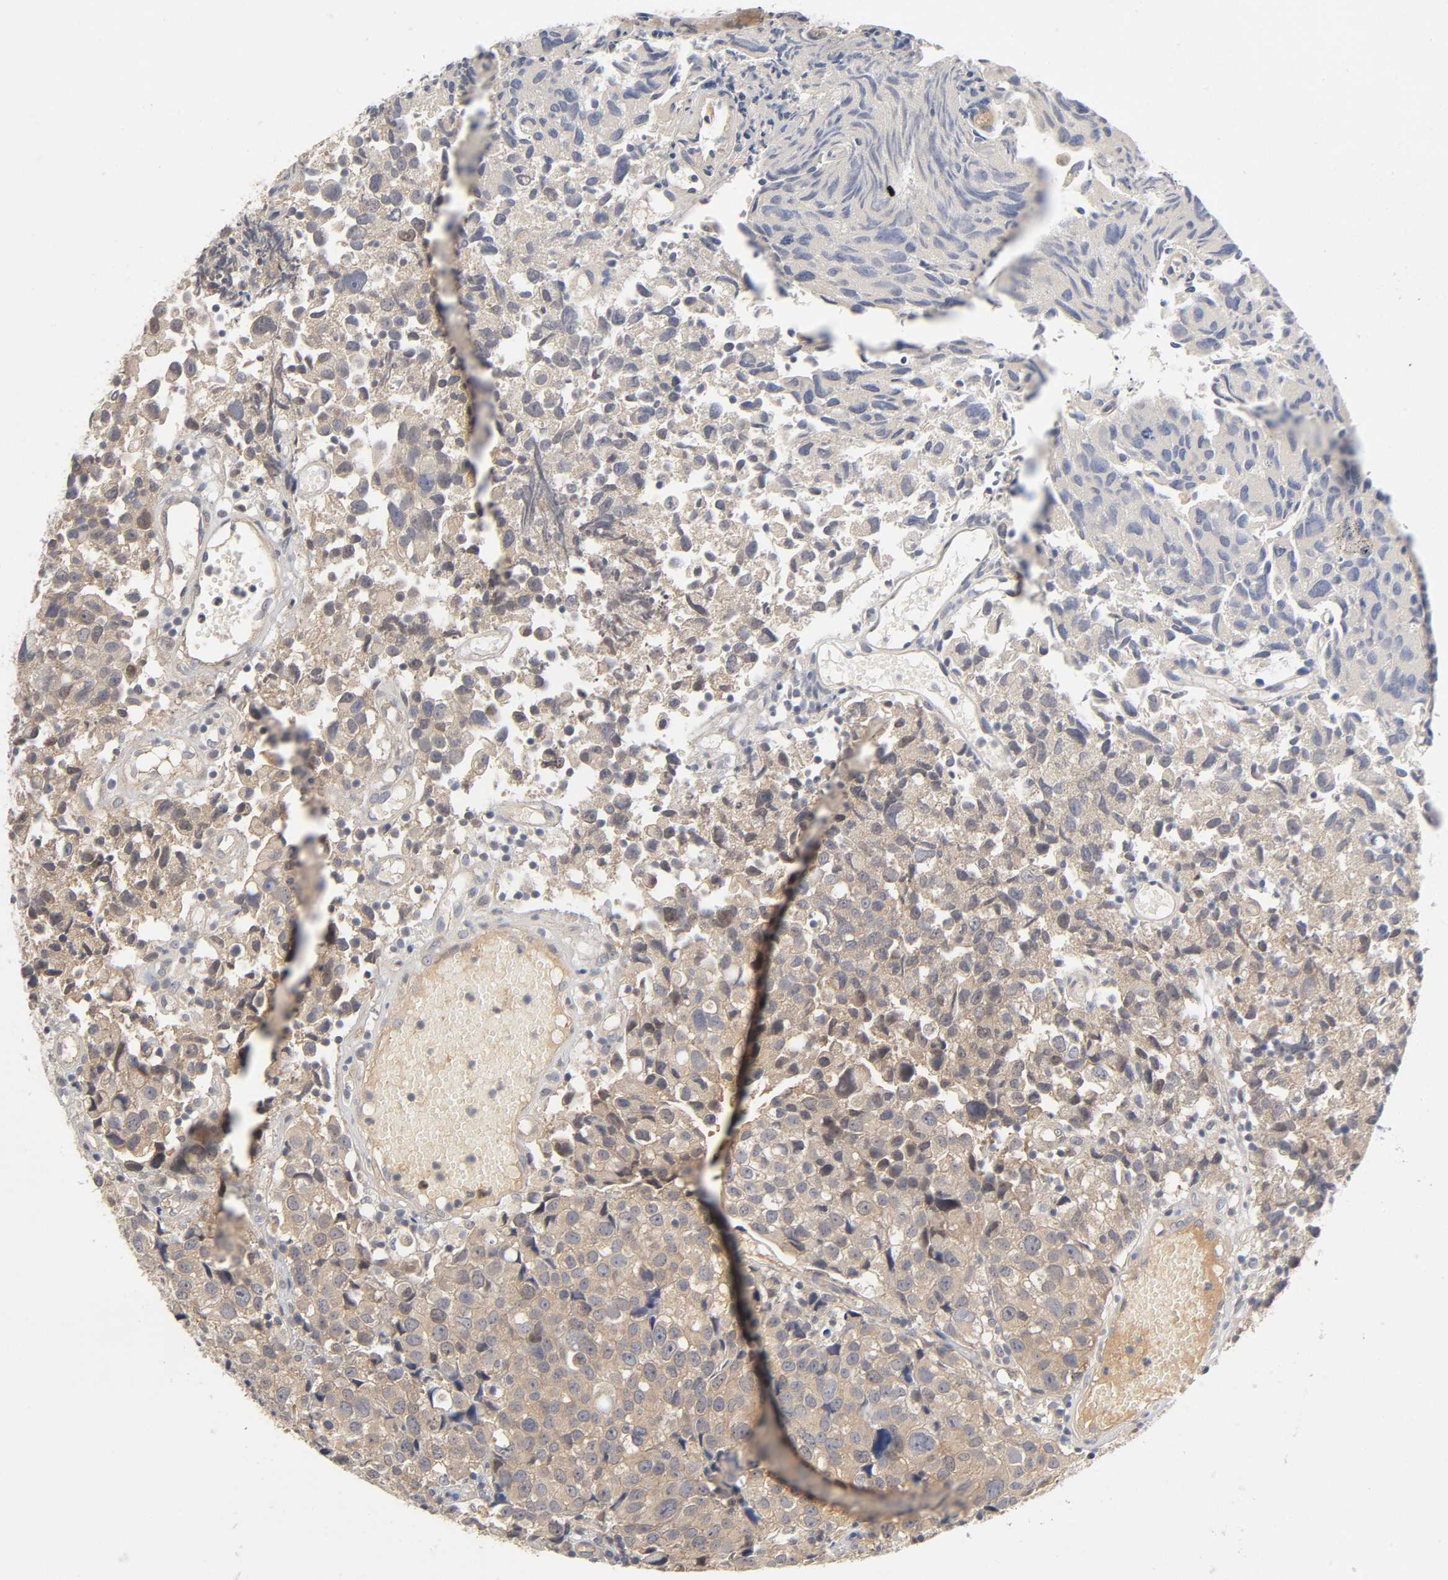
{"staining": {"intensity": "moderate", "quantity": "25%-75%", "location": "cytoplasmic/membranous"}, "tissue": "urothelial cancer", "cell_type": "Tumor cells", "image_type": "cancer", "snomed": [{"axis": "morphology", "description": "Urothelial carcinoma, High grade"}, {"axis": "topography", "description": "Urinary bladder"}], "caption": "Protein expression analysis of human high-grade urothelial carcinoma reveals moderate cytoplasmic/membranous positivity in approximately 25%-75% of tumor cells. (DAB (3,3'-diaminobenzidine) = brown stain, brightfield microscopy at high magnification).", "gene": "CPB2", "patient": {"sex": "female", "age": 75}}